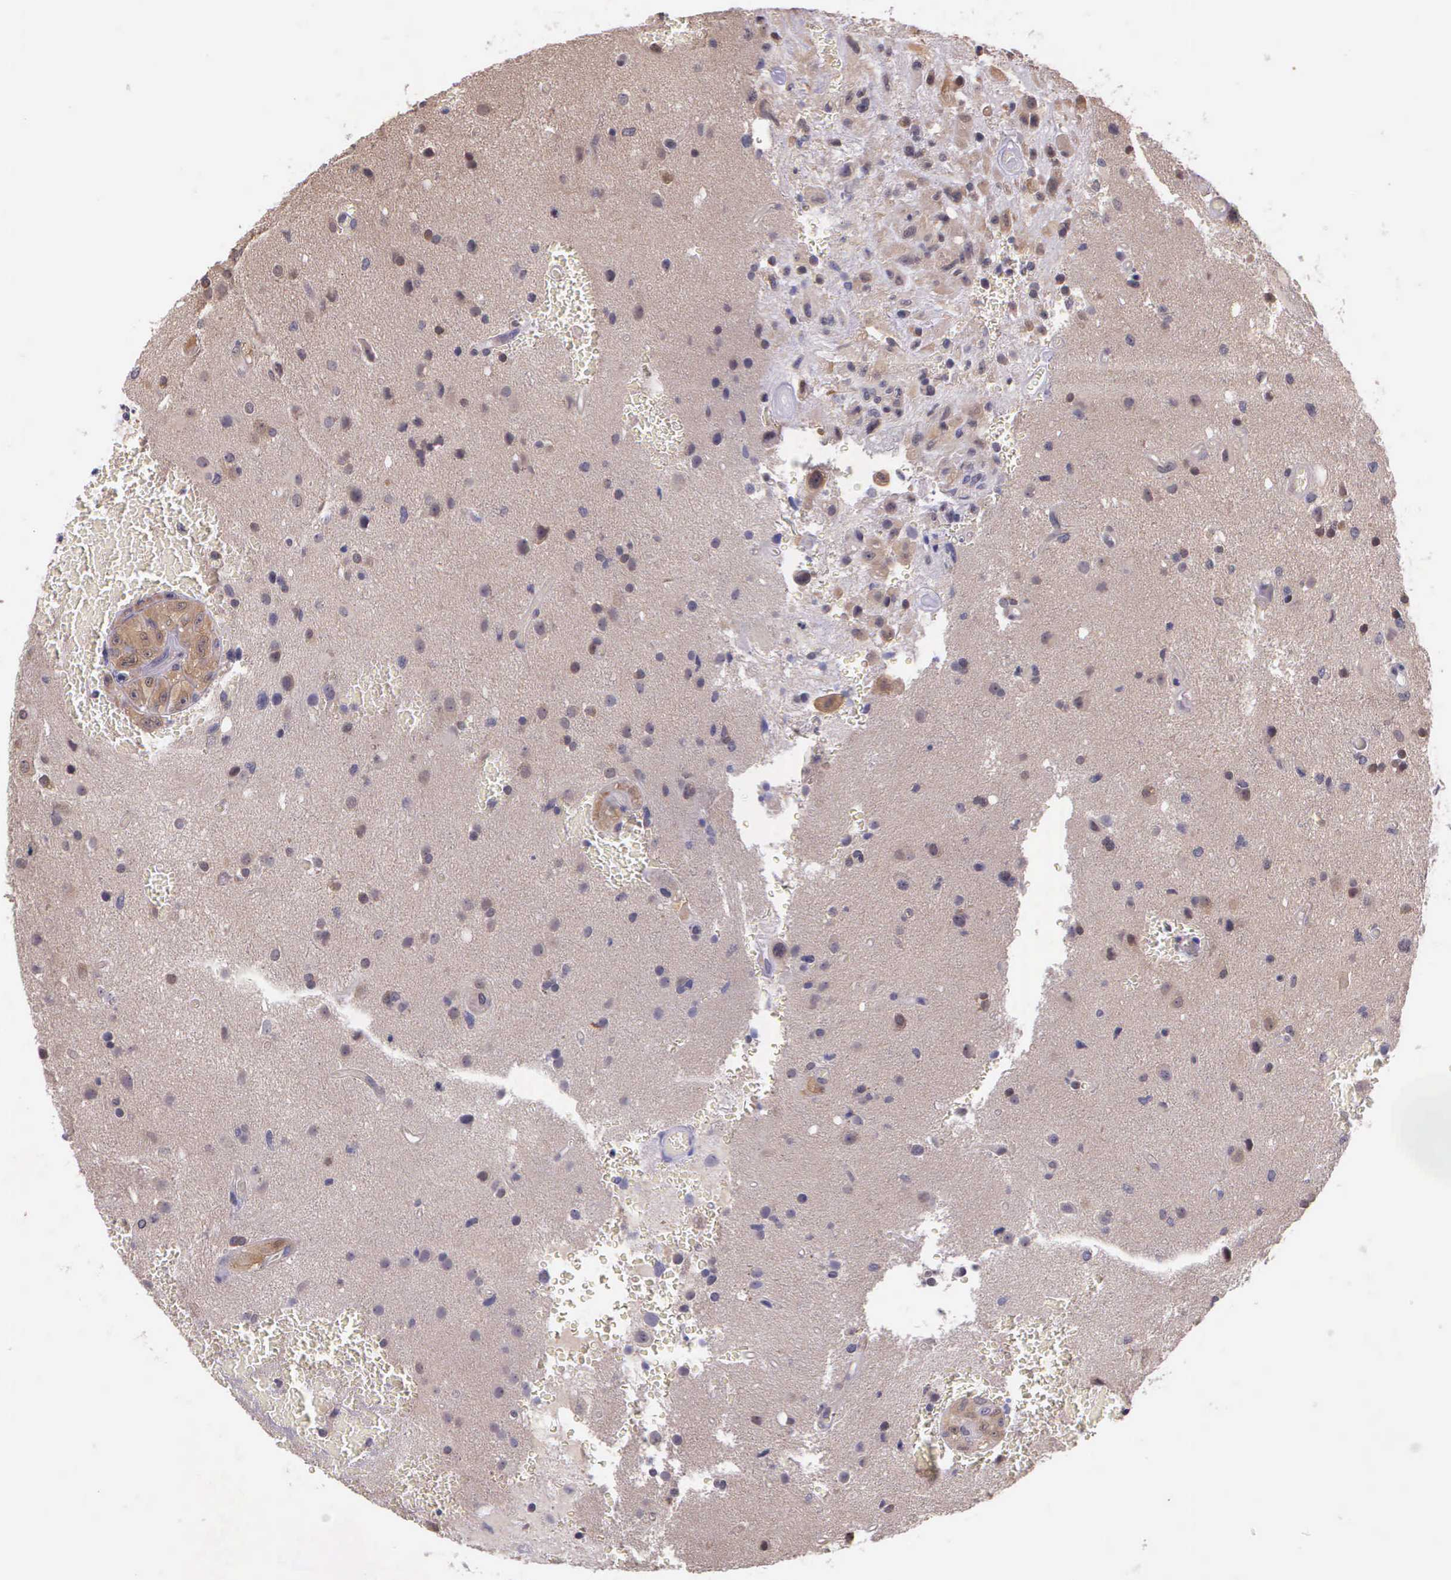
{"staining": {"intensity": "negative", "quantity": "none", "location": "none"}, "tissue": "glioma", "cell_type": "Tumor cells", "image_type": "cancer", "snomed": [{"axis": "morphology", "description": "Glioma, malignant, High grade"}, {"axis": "topography", "description": "Brain"}], "caption": "This is an IHC micrograph of human malignant glioma (high-grade). There is no staining in tumor cells.", "gene": "IGBP1", "patient": {"sex": "male", "age": 48}}